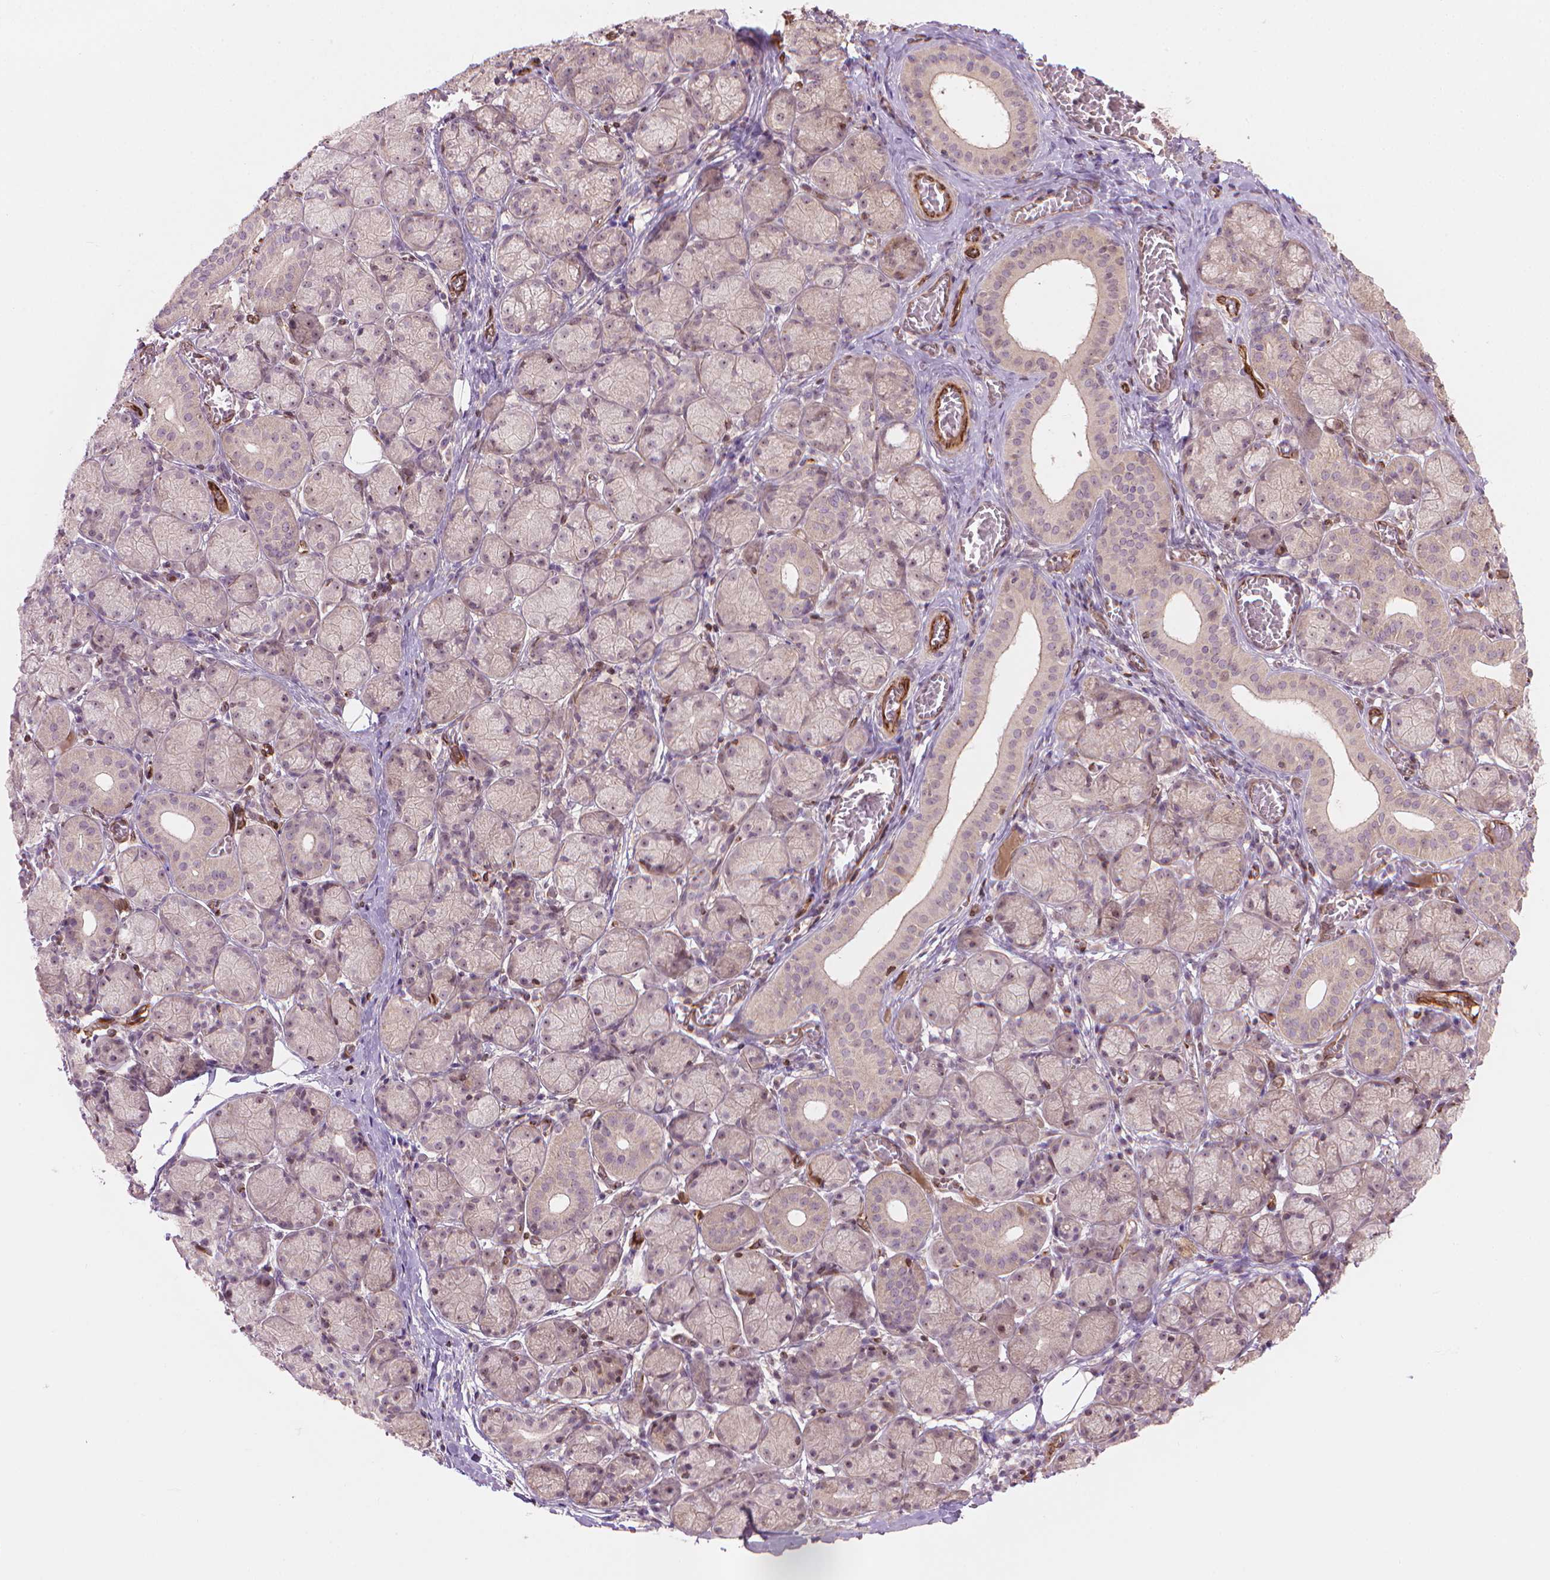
{"staining": {"intensity": "weak", "quantity": "<25%", "location": "nuclear"}, "tissue": "salivary gland", "cell_type": "Glandular cells", "image_type": "normal", "snomed": [{"axis": "morphology", "description": "Normal tissue, NOS"}, {"axis": "topography", "description": "Salivary gland"}, {"axis": "topography", "description": "Peripheral nerve tissue"}], "caption": "IHC image of benign salivary gland: human salivary gland stained with DAB (3,3'-diaminobenzidine) reveals no significant protein positivity in glandular cells.", "gene": "SMC2", "patient": {"sex": "female", "age": 24}}